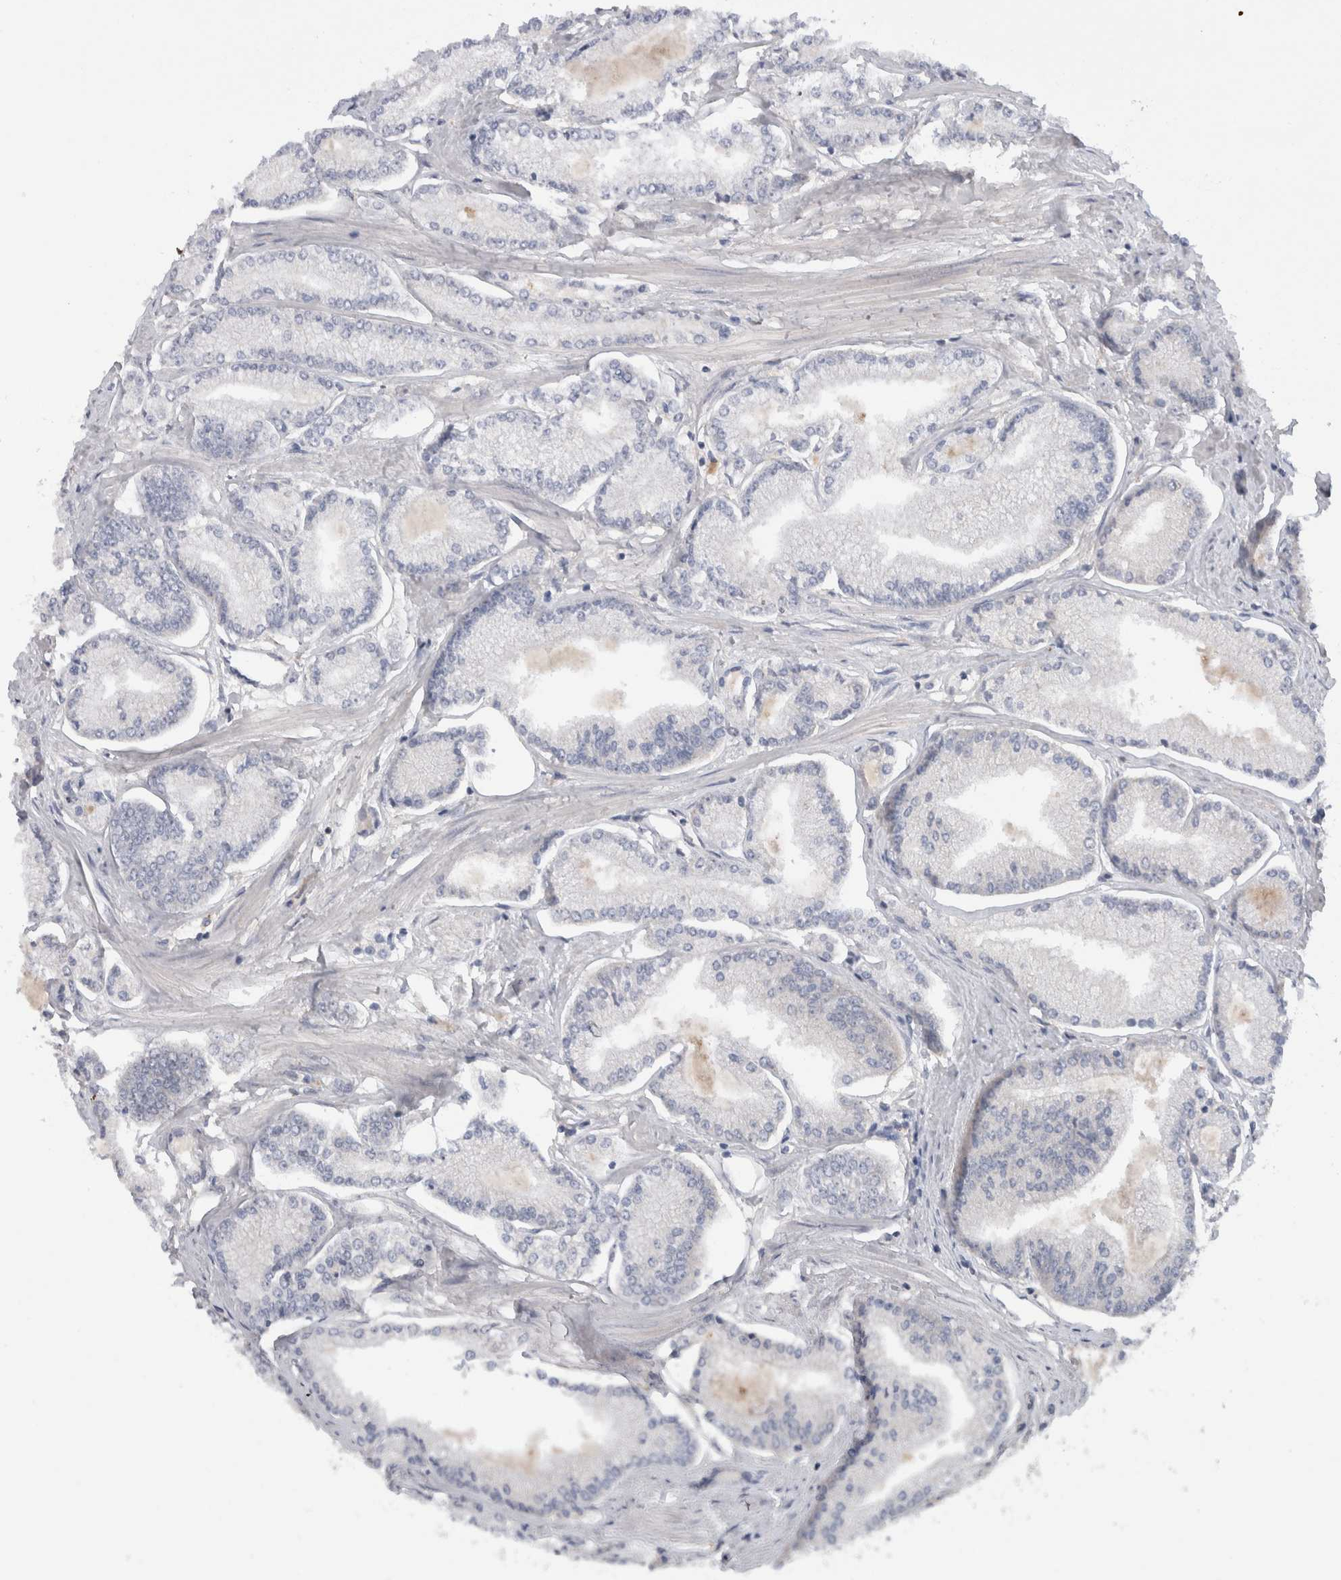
{"staining": {"intensity": "negative", "quantity": "none", "location": "none"}, "tissue": "prostate cancer", "cell_type": "Tumor cells", "image_type": "cancer", "snomed": [{"axis": "morphology", "description": "Adenocarcinoma, Low grade"}, {"axis": "topography", "description": "Prostate"}], "caption": "Immunohistochemistry (IHC) histopathology image of human prostate adenocarcinoma (low-grade) stained for a protein (brown), which reveals no staining in tumor cells.", "gene": "TARBP1", "patient": {"sex": "male", "age": 52}}